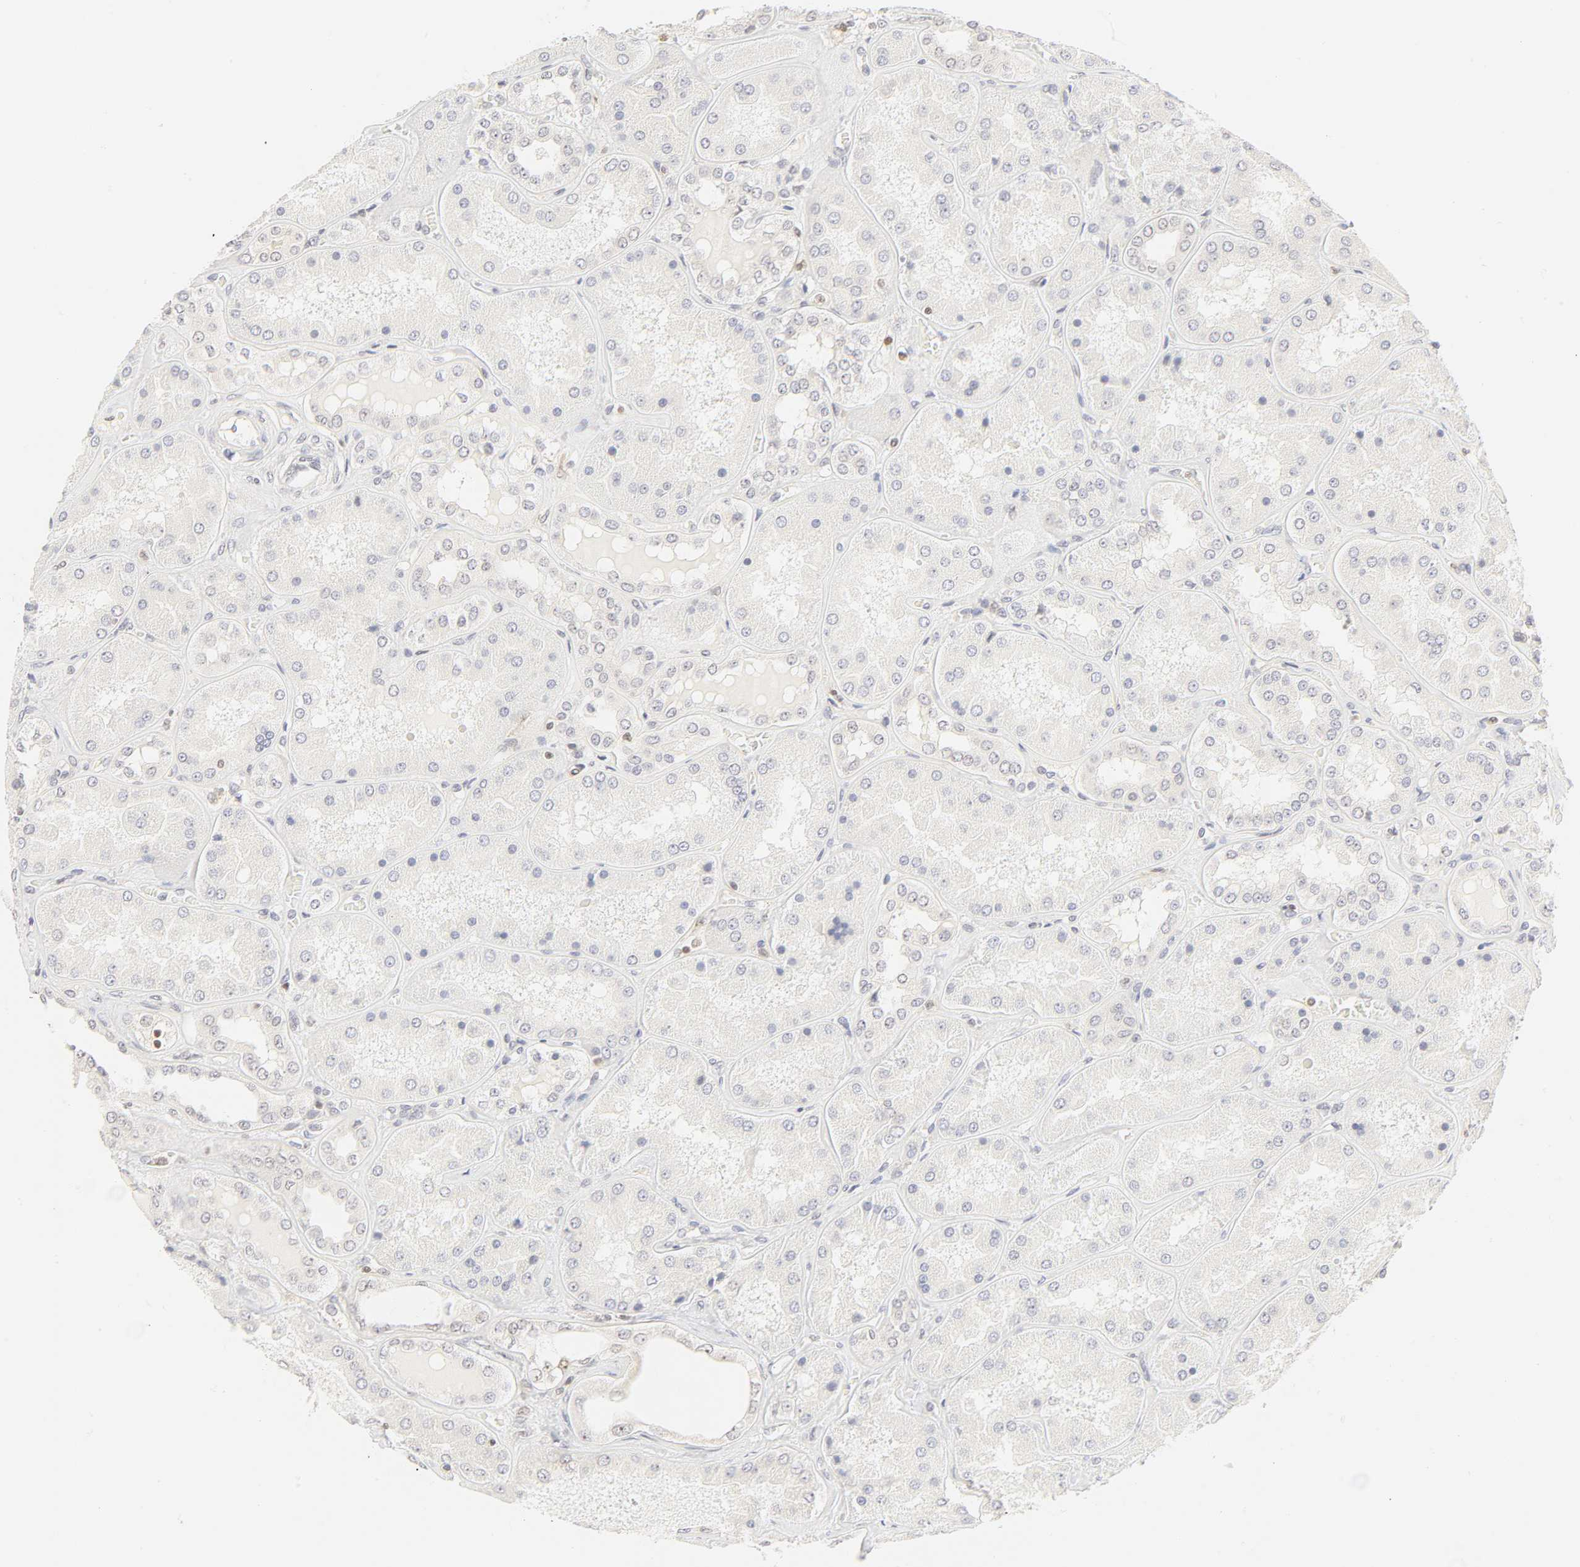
{"staining": {"intensity": "weak", "quantity": "<25%", "location": "cytoplasmic/membranous"}, "tissue": "kidney", "cell_type": "Cells in glomeruli", "image_type": "normal", "snomed": [{"axis": "morphology", "description": "Normal tissue, NOS"}, {"axis": "topography", "description": "Kidney"}], "caption": "Immunohistochemistry photomicrograph of unremarkable kidney: human kidney stained with DAB (3,3'-diaminobenzidine) exhibits no significant protein expression in cells in glomeruli. (DAB (3,3'-diaminobenzidine) immunohistochemistry visualized using brightfield microscopy, high magnification).", "gene": "KIF2A", "patient": {"sex": "female", "age": 56}}